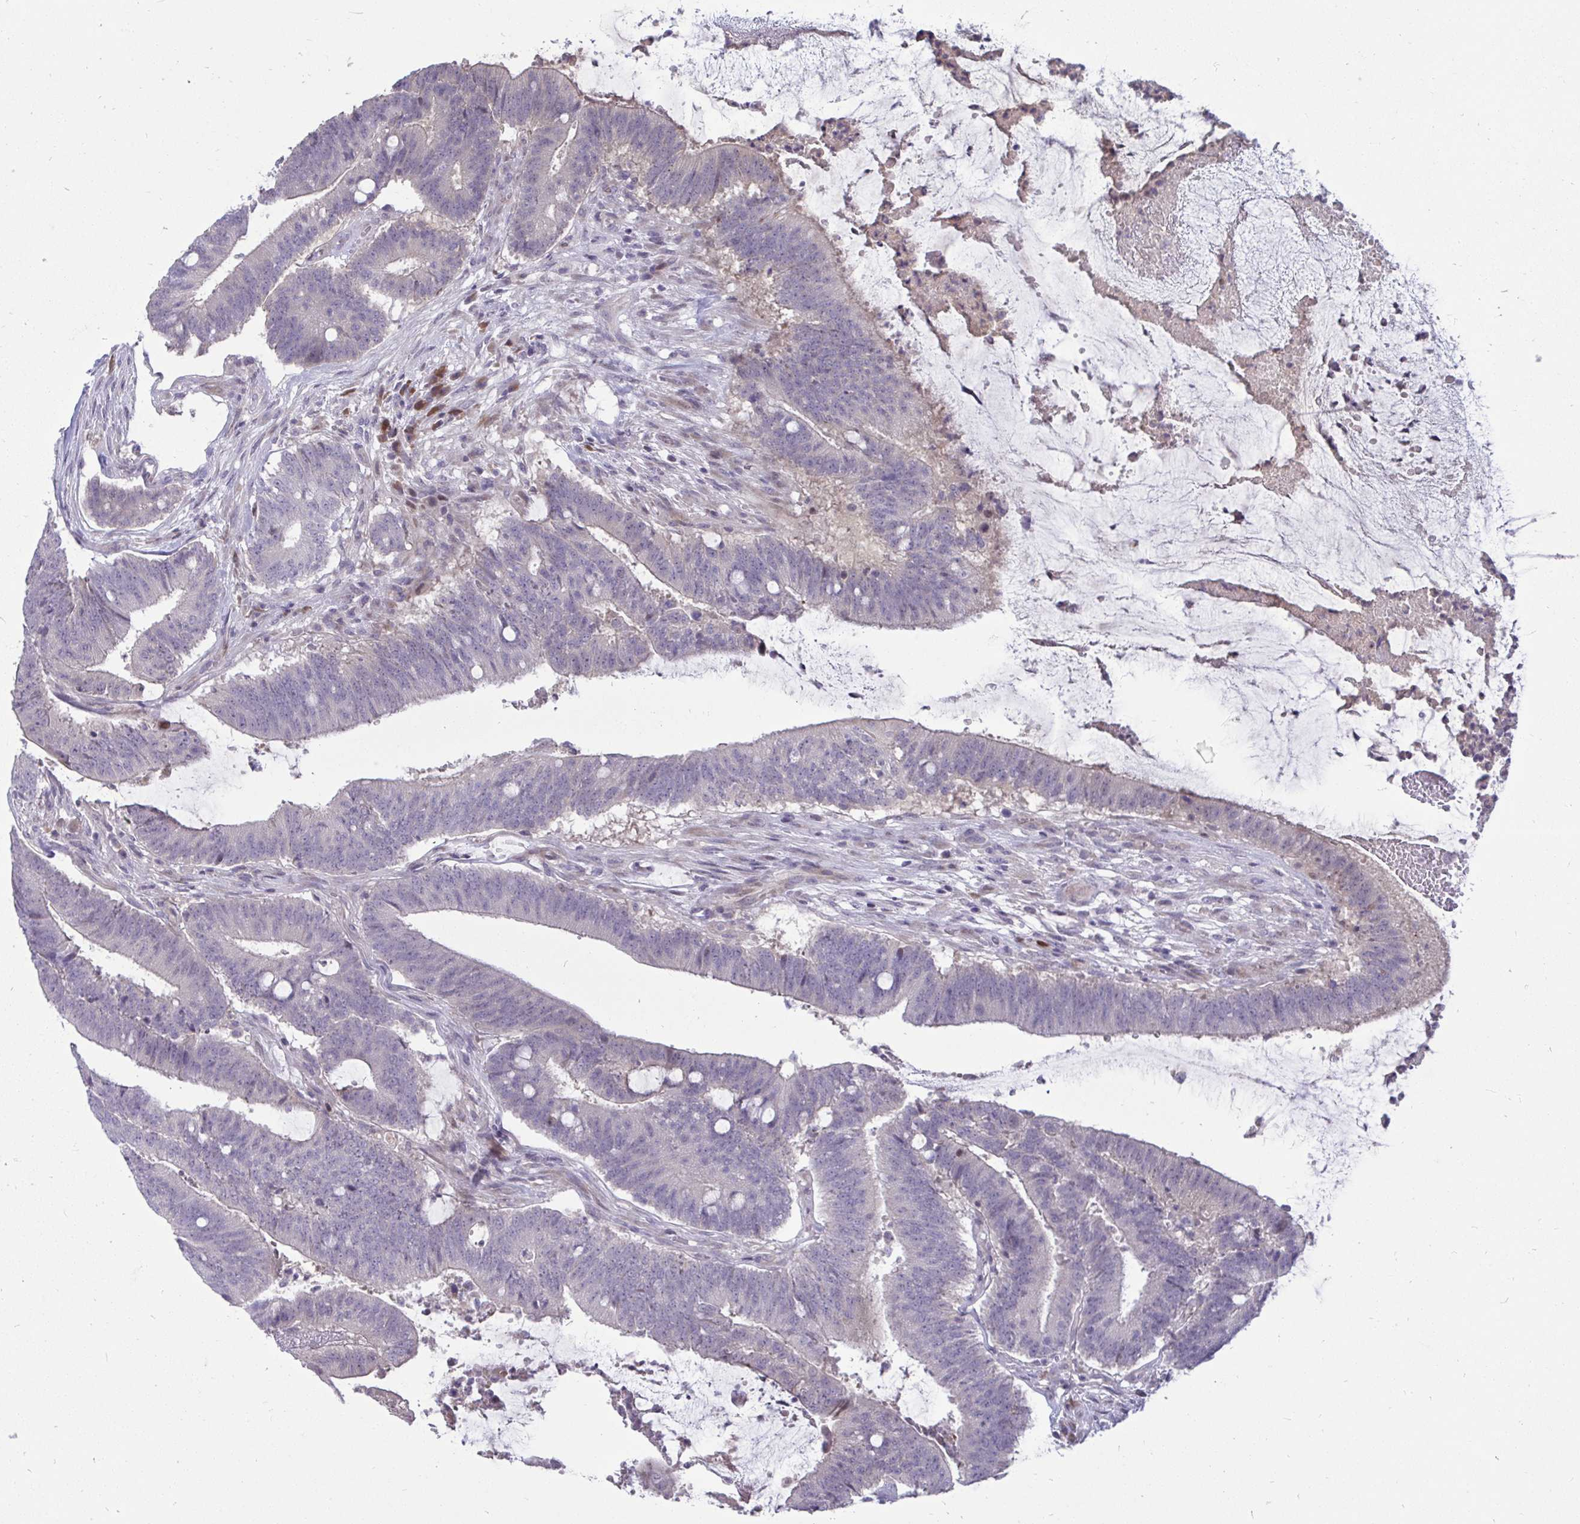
{"staining": {"intensity": "negative", "quantity": "none", "location": "none"}, "tissue": "colorectal cancer", "cell_type": "Tumor cells", "image_type": "cancer", "snomed": [{"axis": "morphology", "description": "Adenocarcinoma, NOS"}, {"axis": "topography", "description": "Colon"}], "caption": "IHC histopathology image of neoplastic tissue: human colorectal cancer stained with DAB (3,3'-diaminobenzidine) exhibits no significant protein staining in tumor cells.", "gene": "EPOP", "patient": {"sex": "female", "age": 43}}